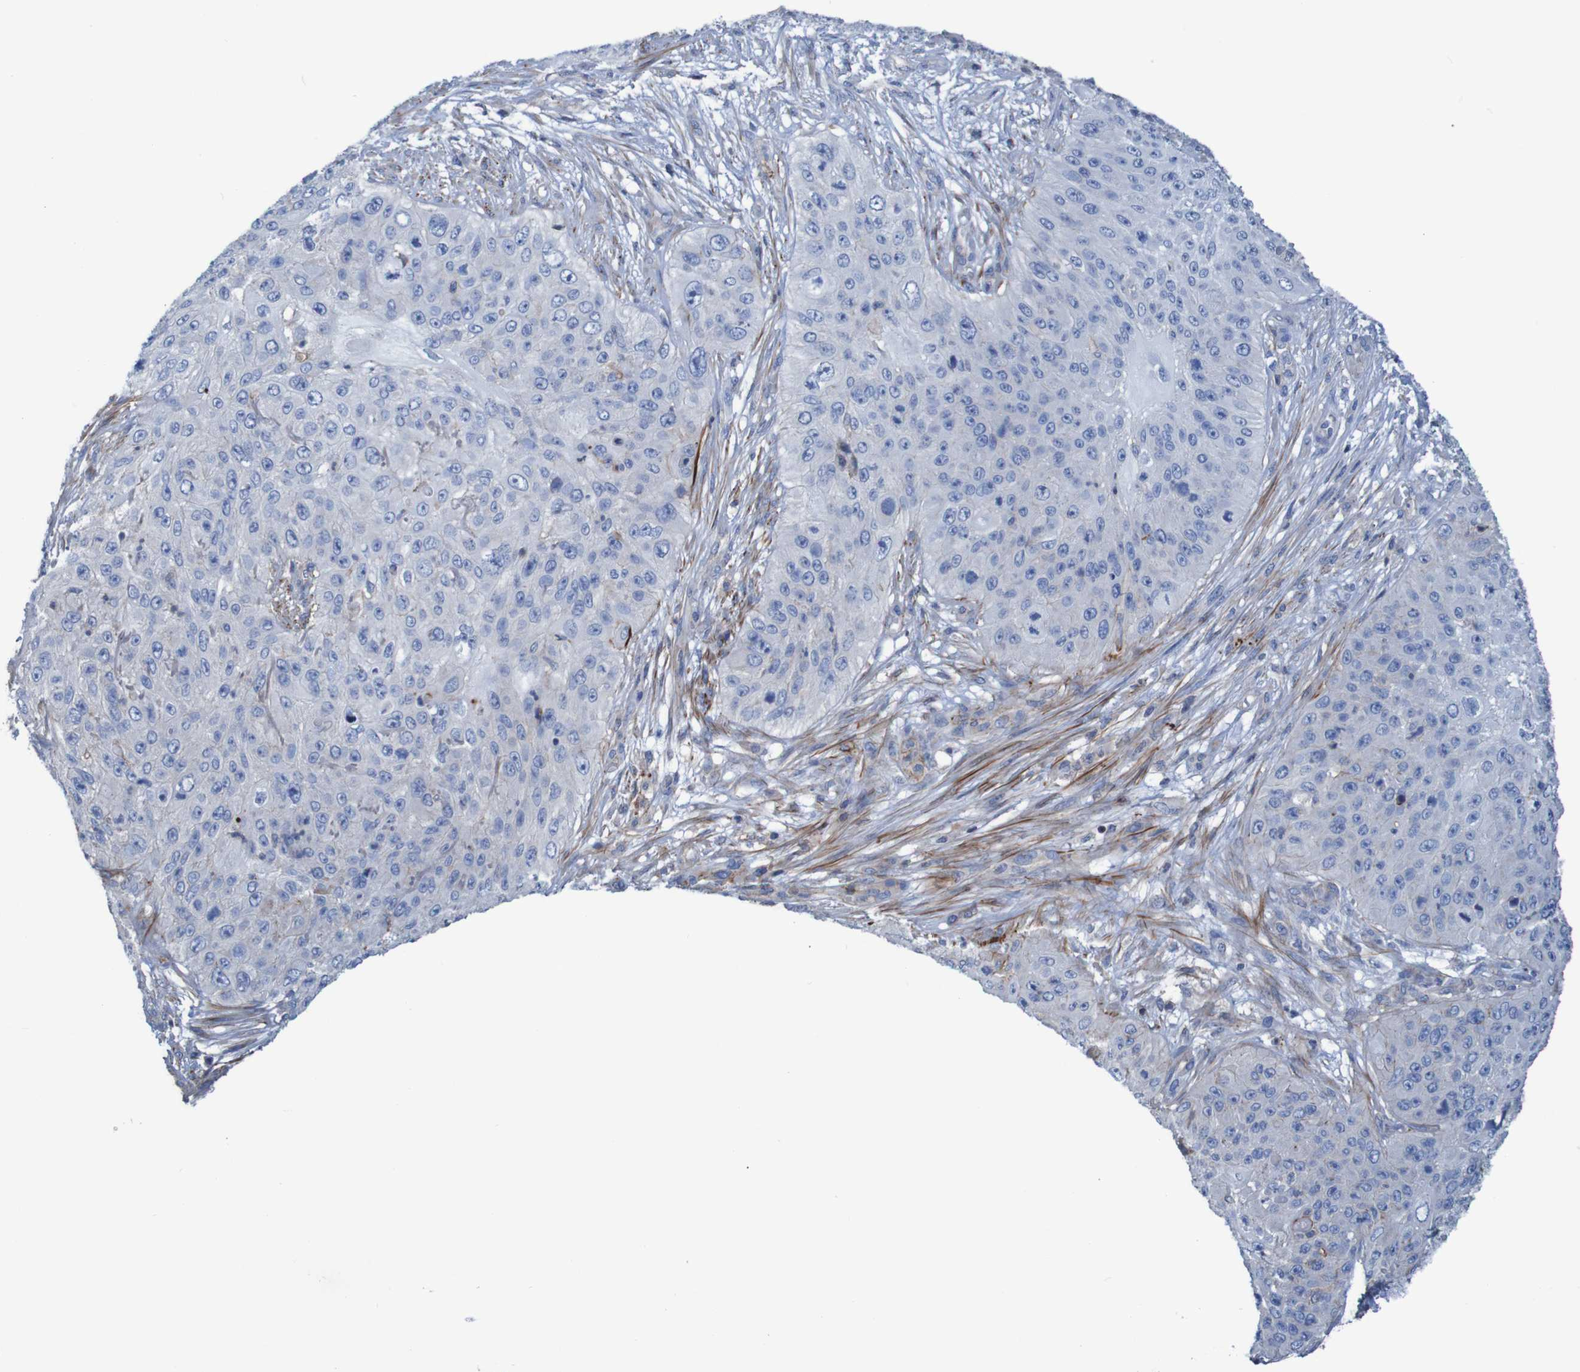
{"staining": {"intensity": "negative", "quantity": "none", "location": "none"}, "tissue": "skin cancer", "cell_type": "Tumor cells", "image_type": "cancer", "snomed": [{"axis": "morphology", "description": "Squamous cell carcinoma, NOS"}, {"axis": "topography", "description": "Skin"}], "caption": "The photomicrograph displays no significant expression in tumor cells of squamous cell carcinoma (skin).", "gene": "RNF182", "patient": {"sex": "female", "age": 80}}